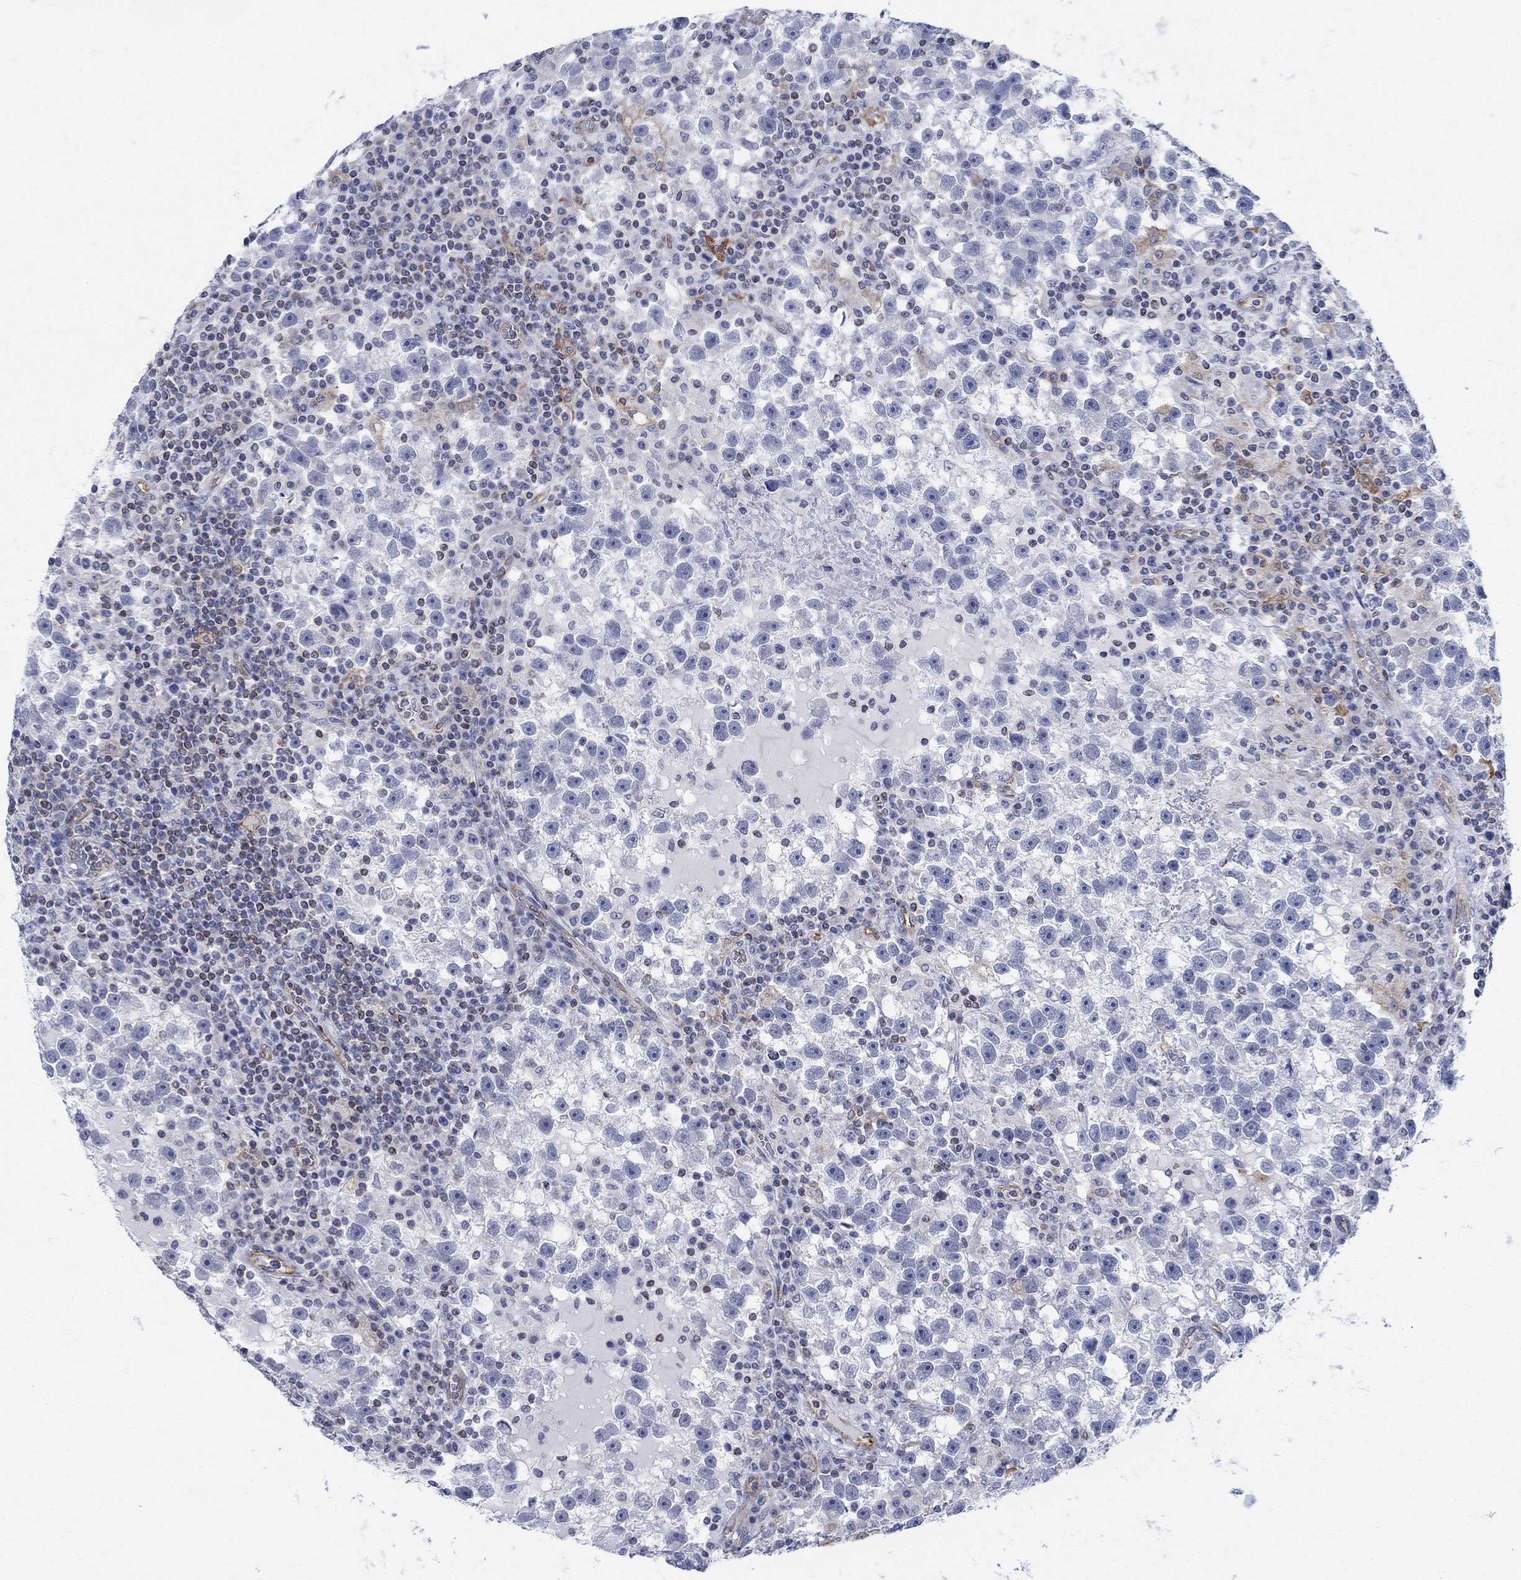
{"staining": {"intensity": "negative", "quantity": "none", "location": "none"}, "tissue": "testis cancer", "cell_type": "Tumor cells", "image_type": "cancer", "snomed": [{"axis": "morphology", "description": "Seminoma, NOS"}, {"axis": "topography", "description": "Testis"}], "caption": "Immunohistochemical staining of testis cancer demonstrates no significant expression in tumor cells. (DAB (3,3'-diaminobenzidine) IHC, high magnification).", "gene": "PHF21B", "patient": {"sex": "male", "age": 47}}